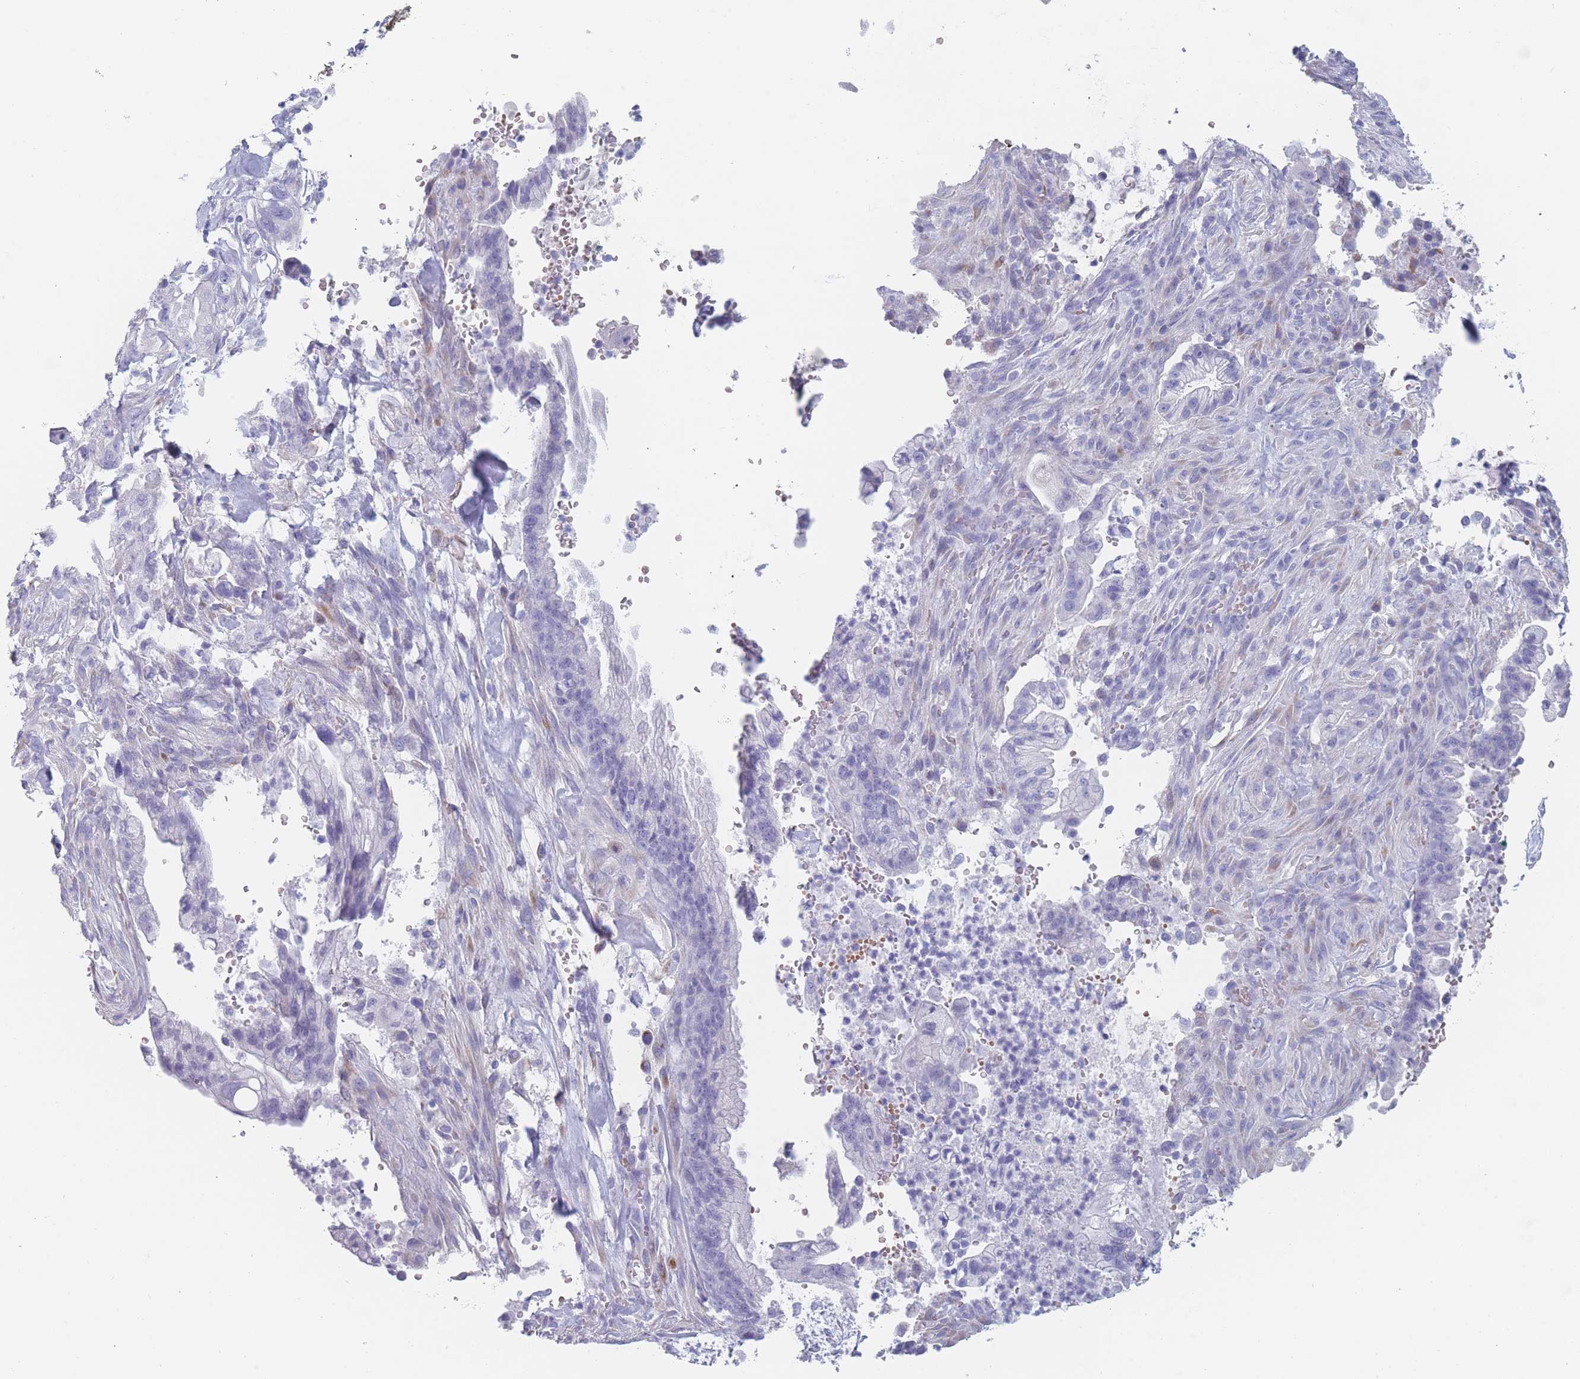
{"staining": {"intensity": "negative", "quantity": "none", "location": "none"}, "tissue": "pancreatic cancer", "cell_type": "Tumor cells", "image_type": "cancer", "snomed": [{"axis": "morphology", "description": "Adenocarcinoma, NOS"}, {"axis": "topography", "description": "Pancreas"}], "caption": "DAB (3,3'-diaminobenzidine) immunohistochemical staining of human pancreatic adenocarcinoma displays no significant positivity in tumor cells.", "gene": "OR5D16", "patient": {"sex": "male", "age": 44}}